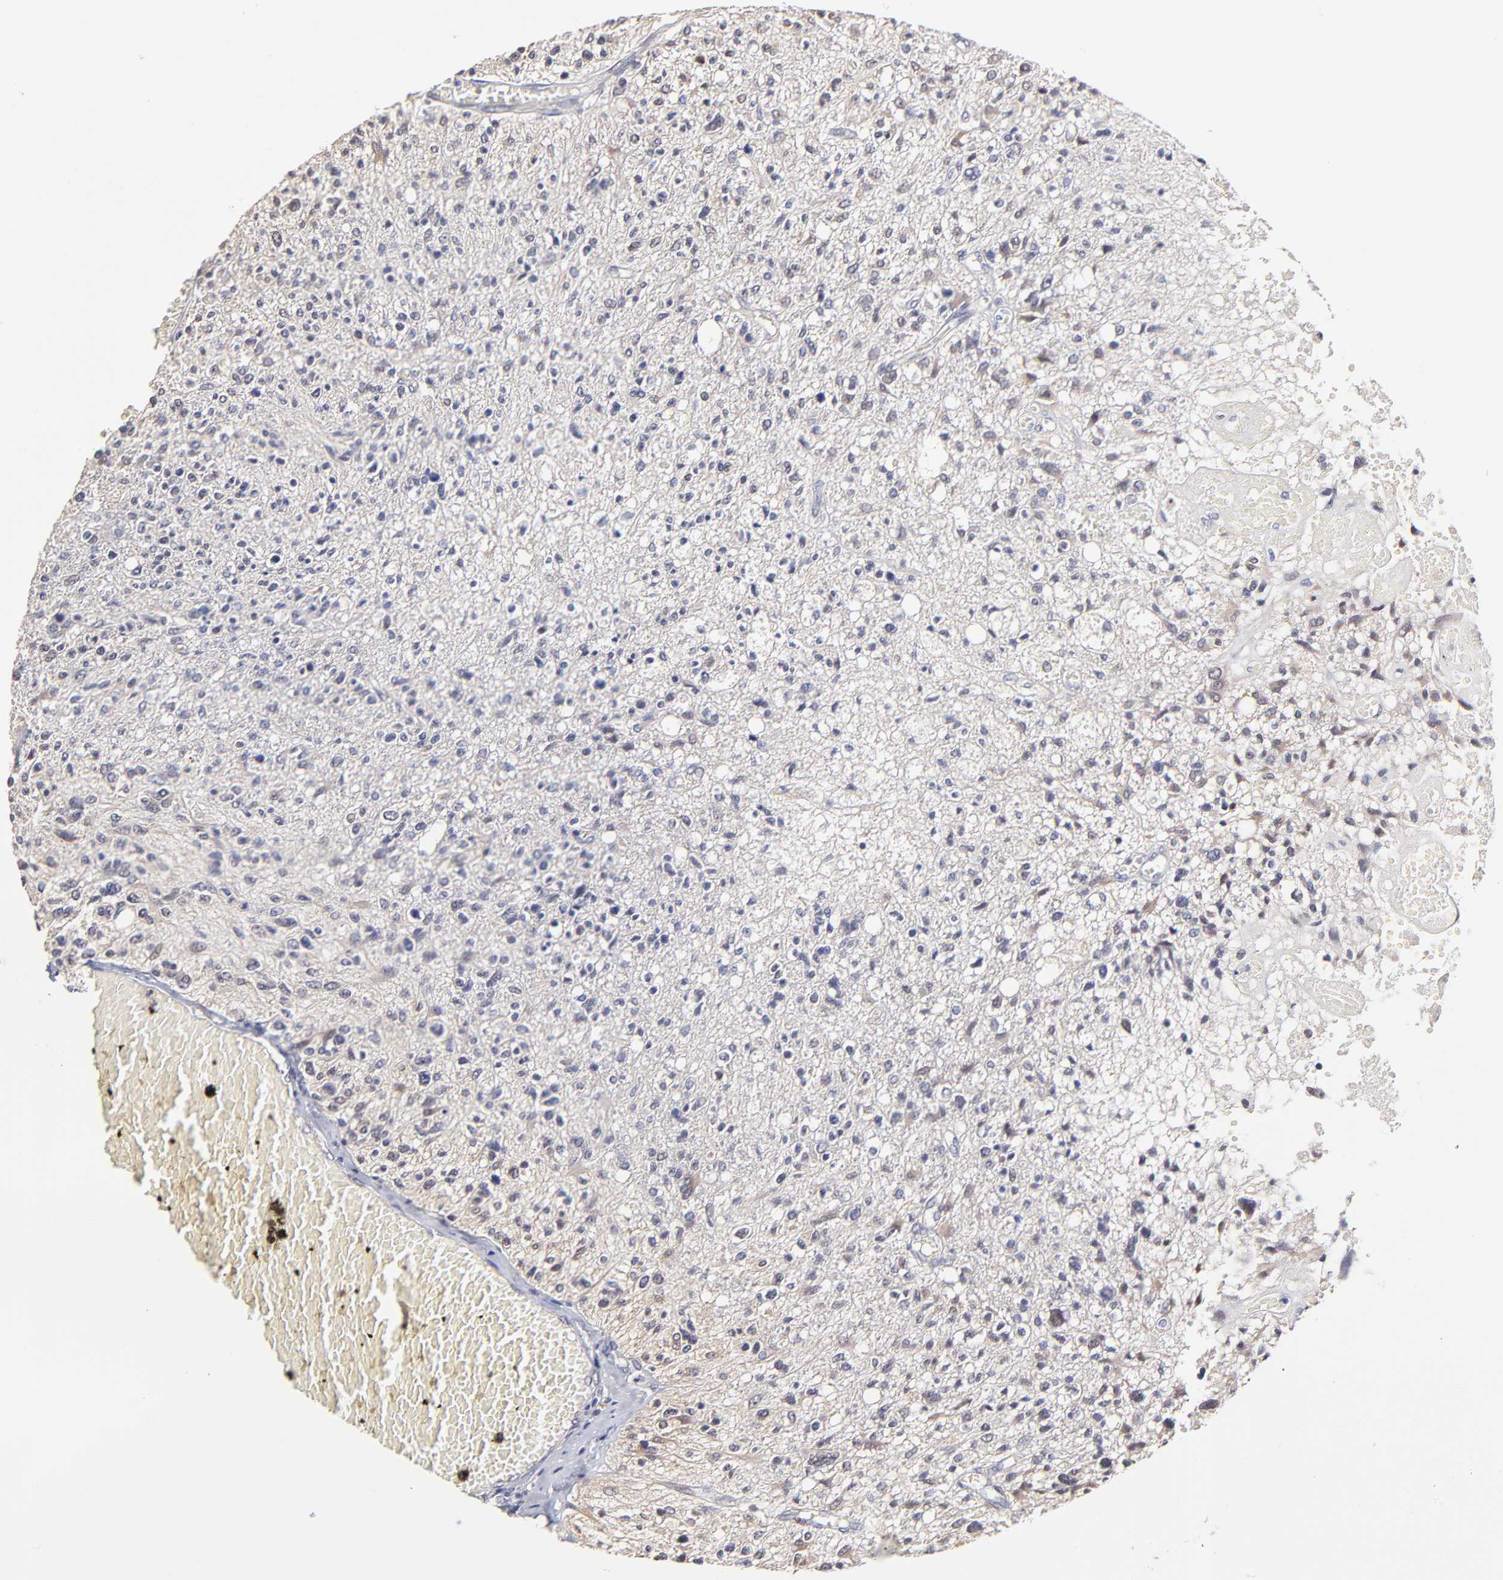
{"staining": {"intensity": "weak", "quantity": "25%-75%", "location": "cytoplasmic/membranous"}, "tissue": "glioma", "cell_type": "Tumor cells", "image_type": "cancer", "snomed": [{"axis": "morphology", "description": "Glioma, malignant, High grade"}, {"axis": "topography", "description": "Cerebral cortex"}], "caption": "Immunohistochemistry (IHC) (DAB (3,3'-diaminobenzidine)) staining of human malignant high-grade glioma demonstrates weak cytoplasmic/membranous protein staining in about 25%-75% of tumor cells.", "gene": "ZNF10", "patient": {"sex": "male", "age": 76}}